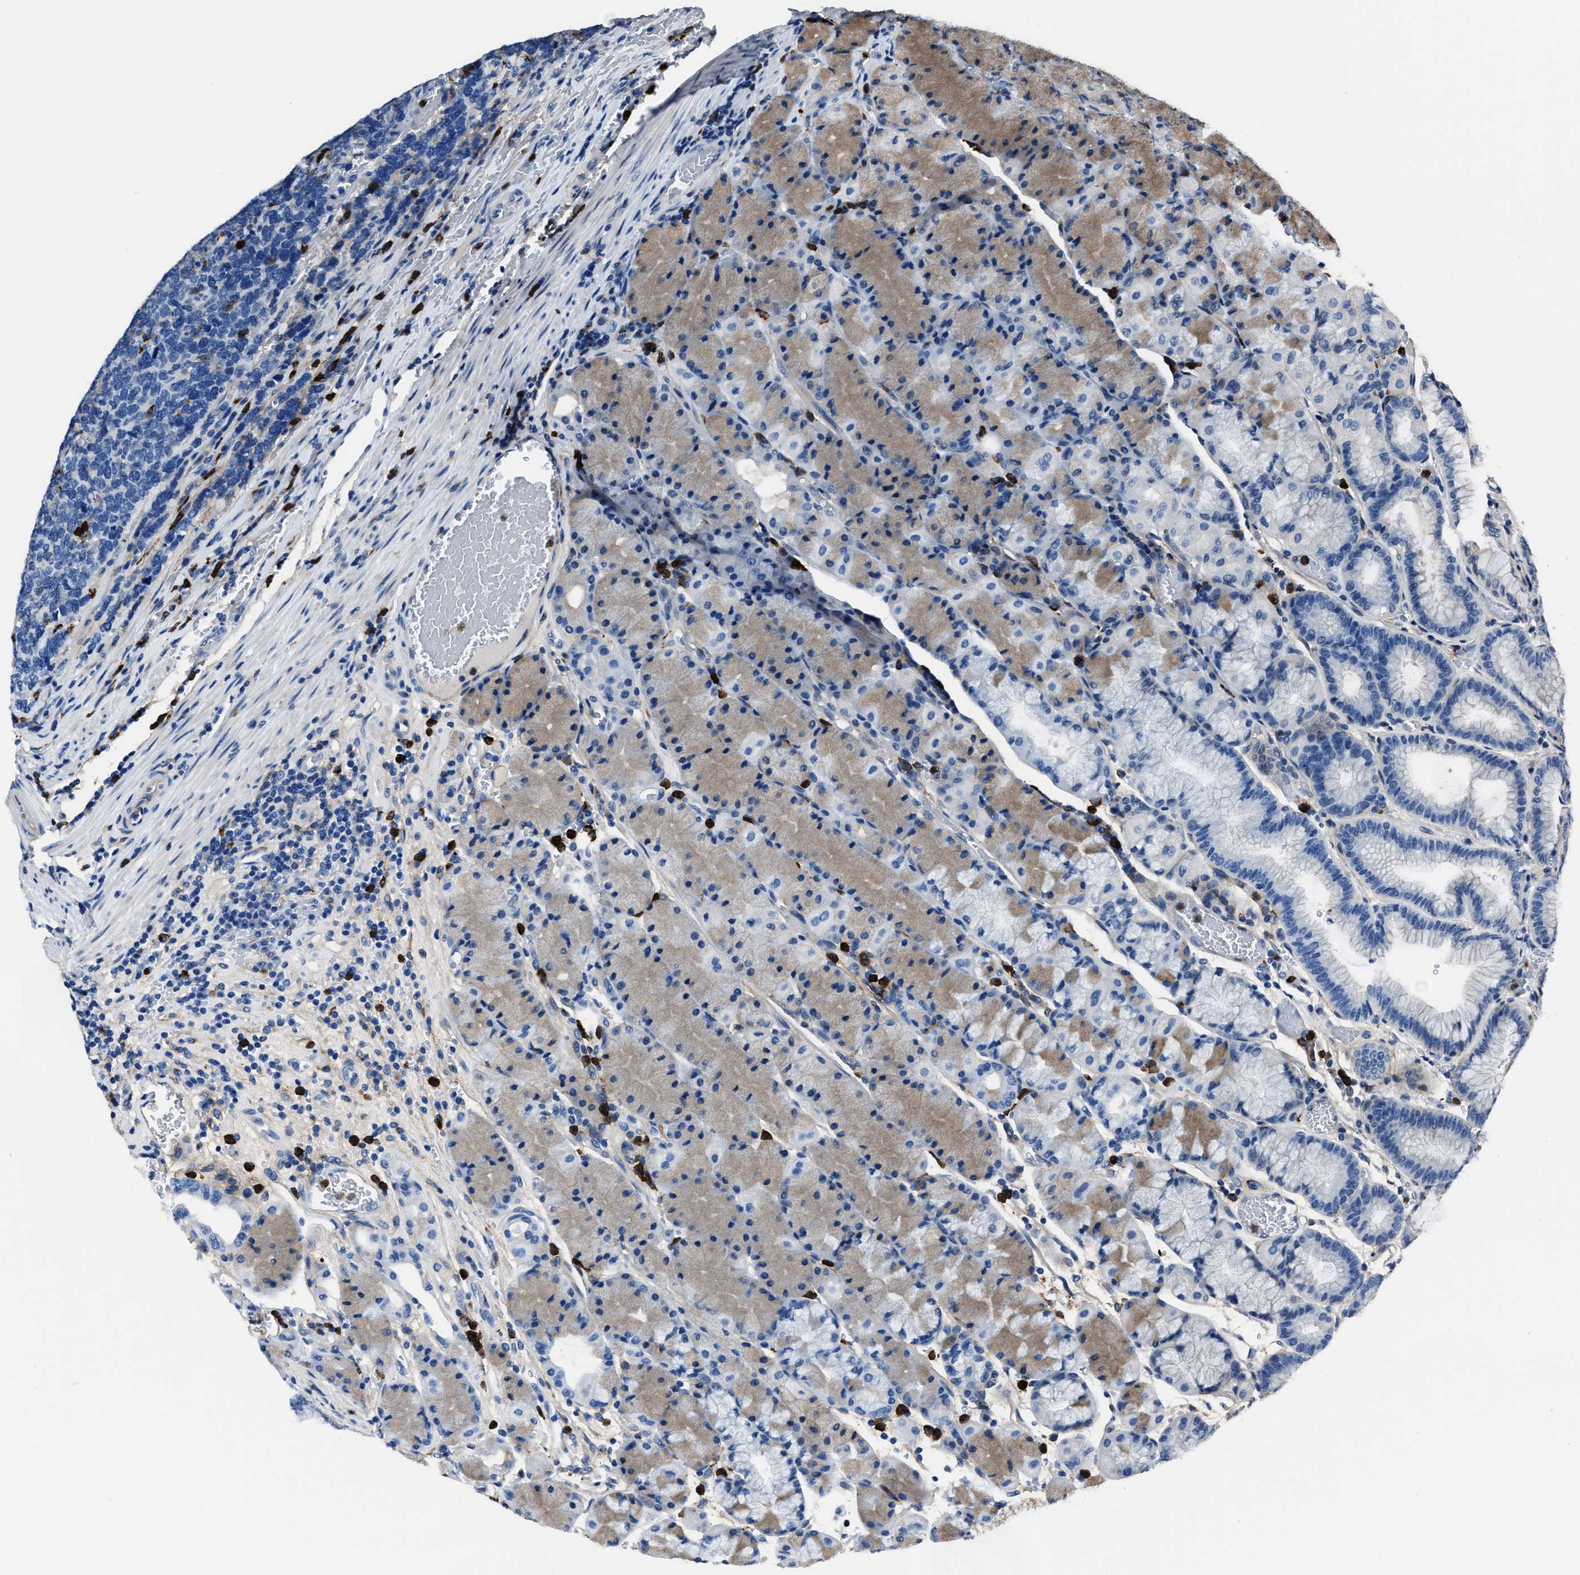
{"staining": {"intensity": "moderate", "quantity": "<25%", "location": "cytoplasmic/membranous"}, "tissue": "stomach", "cell_type": "Glandular cells", "image_type": "normal", "snomed": [{"axis": "morphology", "description": "Normal tissue, NOS"}, {"axis": "morphology", "description": "Carcinoid, malignant, NOS"}, {"axis": "topography", "description": "Stomach, upper"}], "caption": "Brown immunohistochemical staining in unremarkable human stomach reveals moderate cytoplasmic/membranous staining in approximately <25% of glandular cells. The staining was performed using DAB to visualize the protein expression in brown, while the nuclei were stained in blue with hematoxylin (Magnification: 20x).", "gene": "FGL2", "patient": {"sex": "male", "age": 39}}